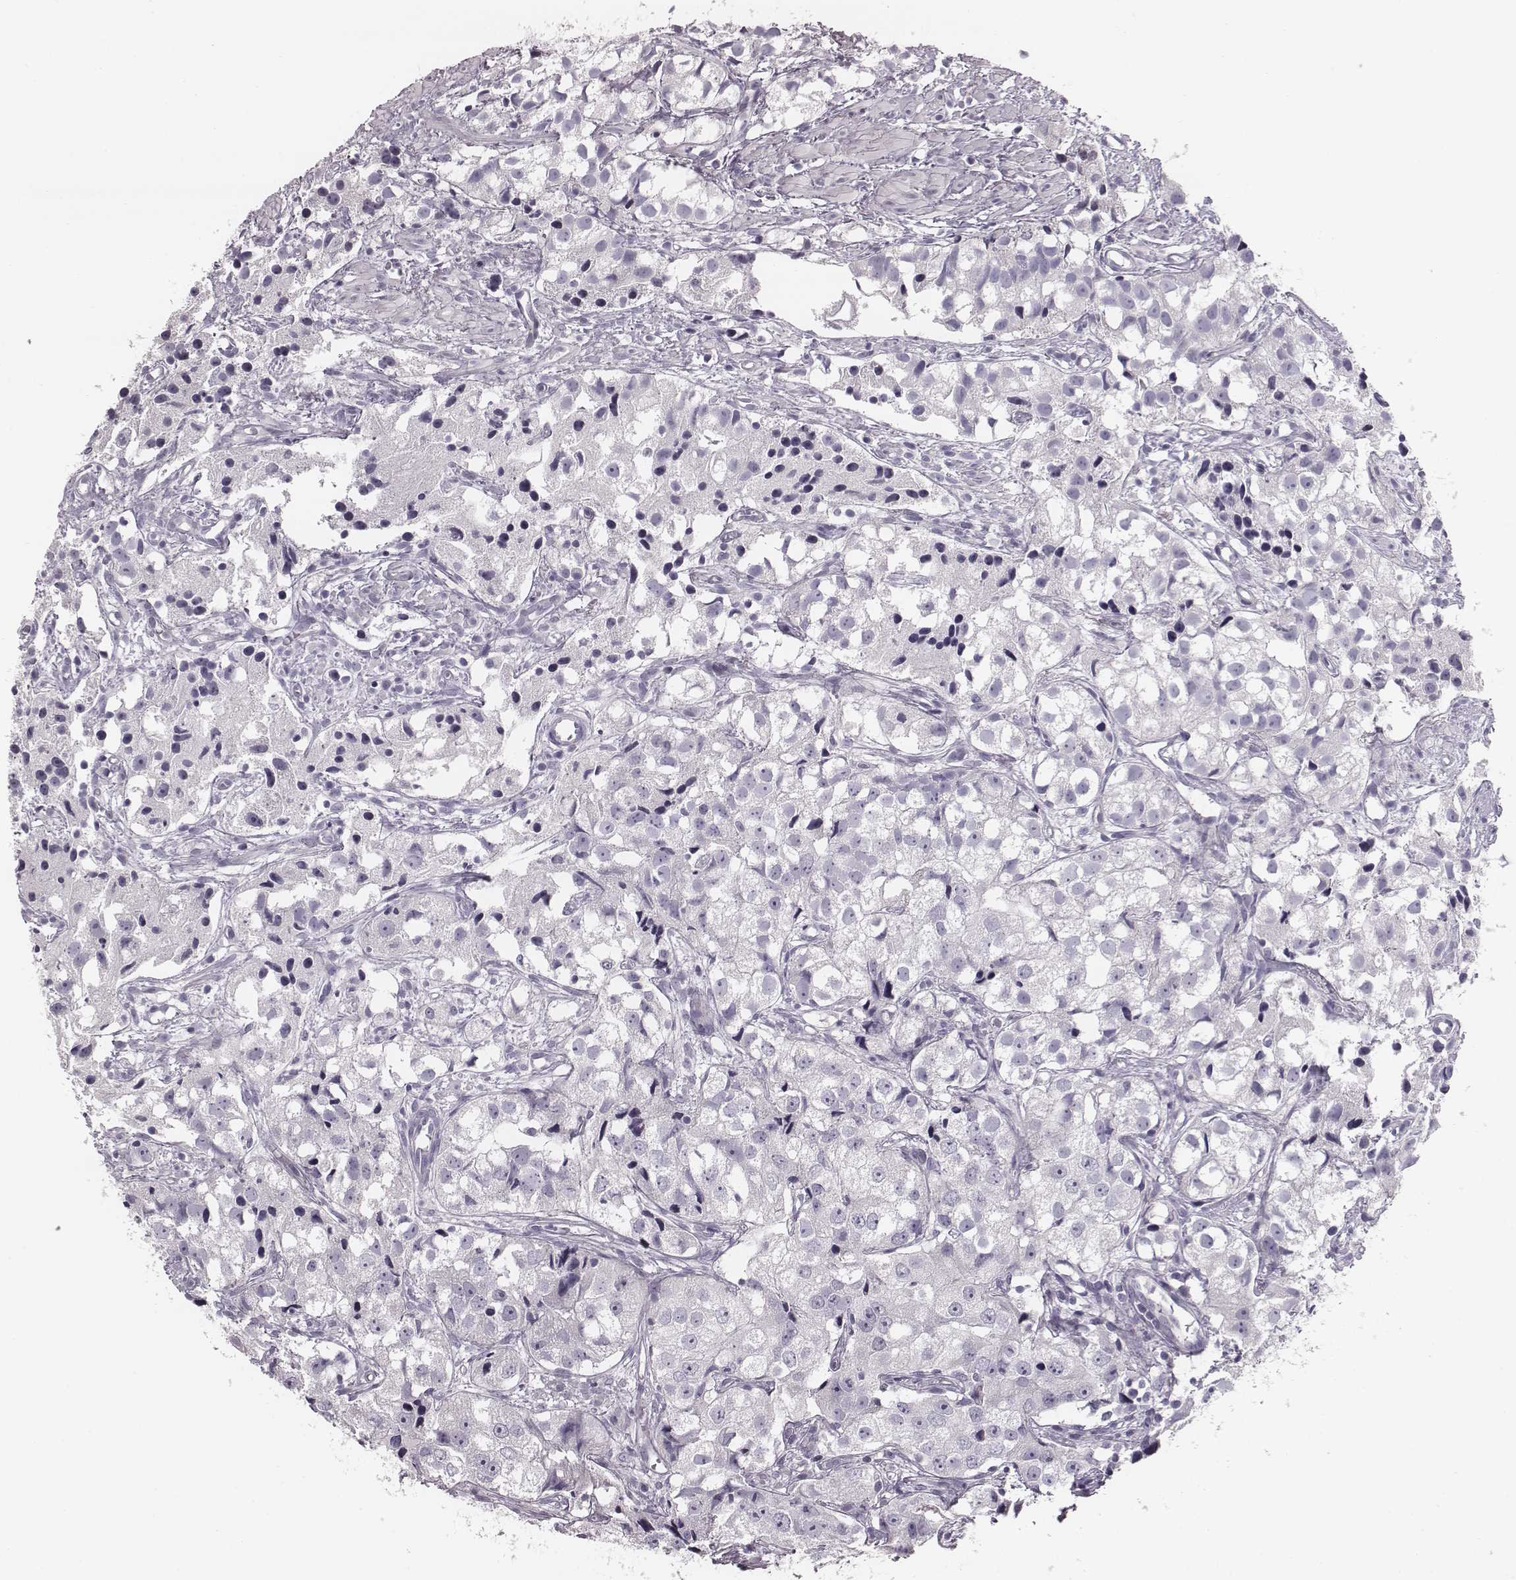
{"staining": {"intensity": "negative", "quantity": "none", "location": "none"}, "tissue": "prostate cancer", "cell_type": "Tumor cells", "image_type": "cancer", "snomed": [{"axis": "morphology", "description": "Adenocarcinoma, High grade"}, {"axis": "topography", "description": "Prostate"}], "caption": "Tumor cells show no significant protein positivity in prostate cancer.", "gene": "PDE8B", "patient": {"sex": "male", "age": 68}}